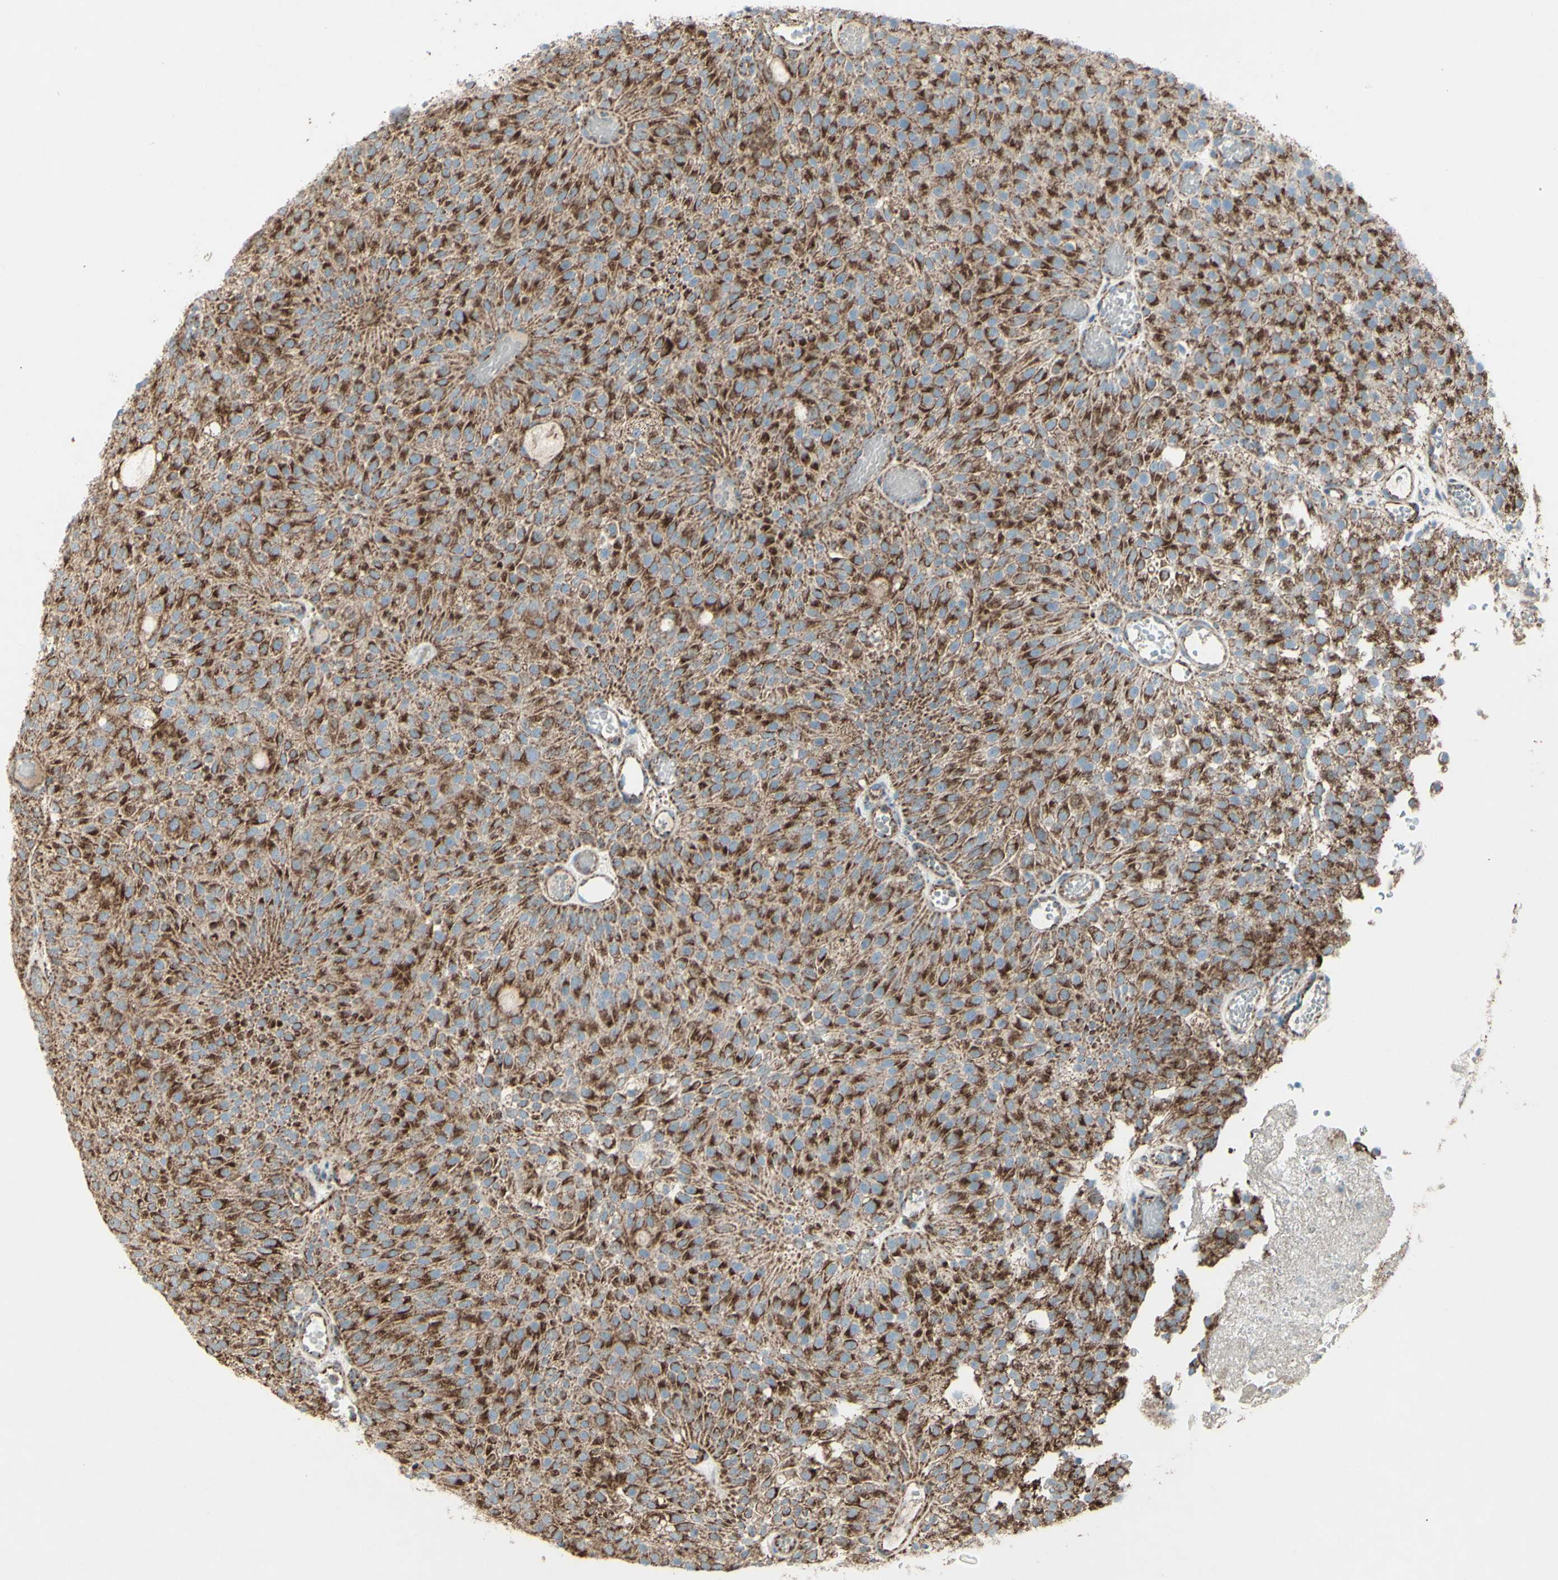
{"staining": {"intensity": "strong", "quantity": ">75%", "location": "cytoplasmic/membranous"}, "tissue": "urothelial cancer", "cell_type": "Tumor cells", "image_type": "cancer", "snomed": [{"axis": "morphology", "description": "Urothelial carcinoma, Low grade"}, {"axis": "topography", "description": "Urinary bladder"}], "caption": "IHC micrograph of urothelial carcinoma (low-grade) stained for a protein (brown), which shows high levels of strong cytoplasmic/membranous positivity in approximately >75% of tumor cells.", "gene": "RHOT1", "patient": {"sex": "male", "age": 78}}